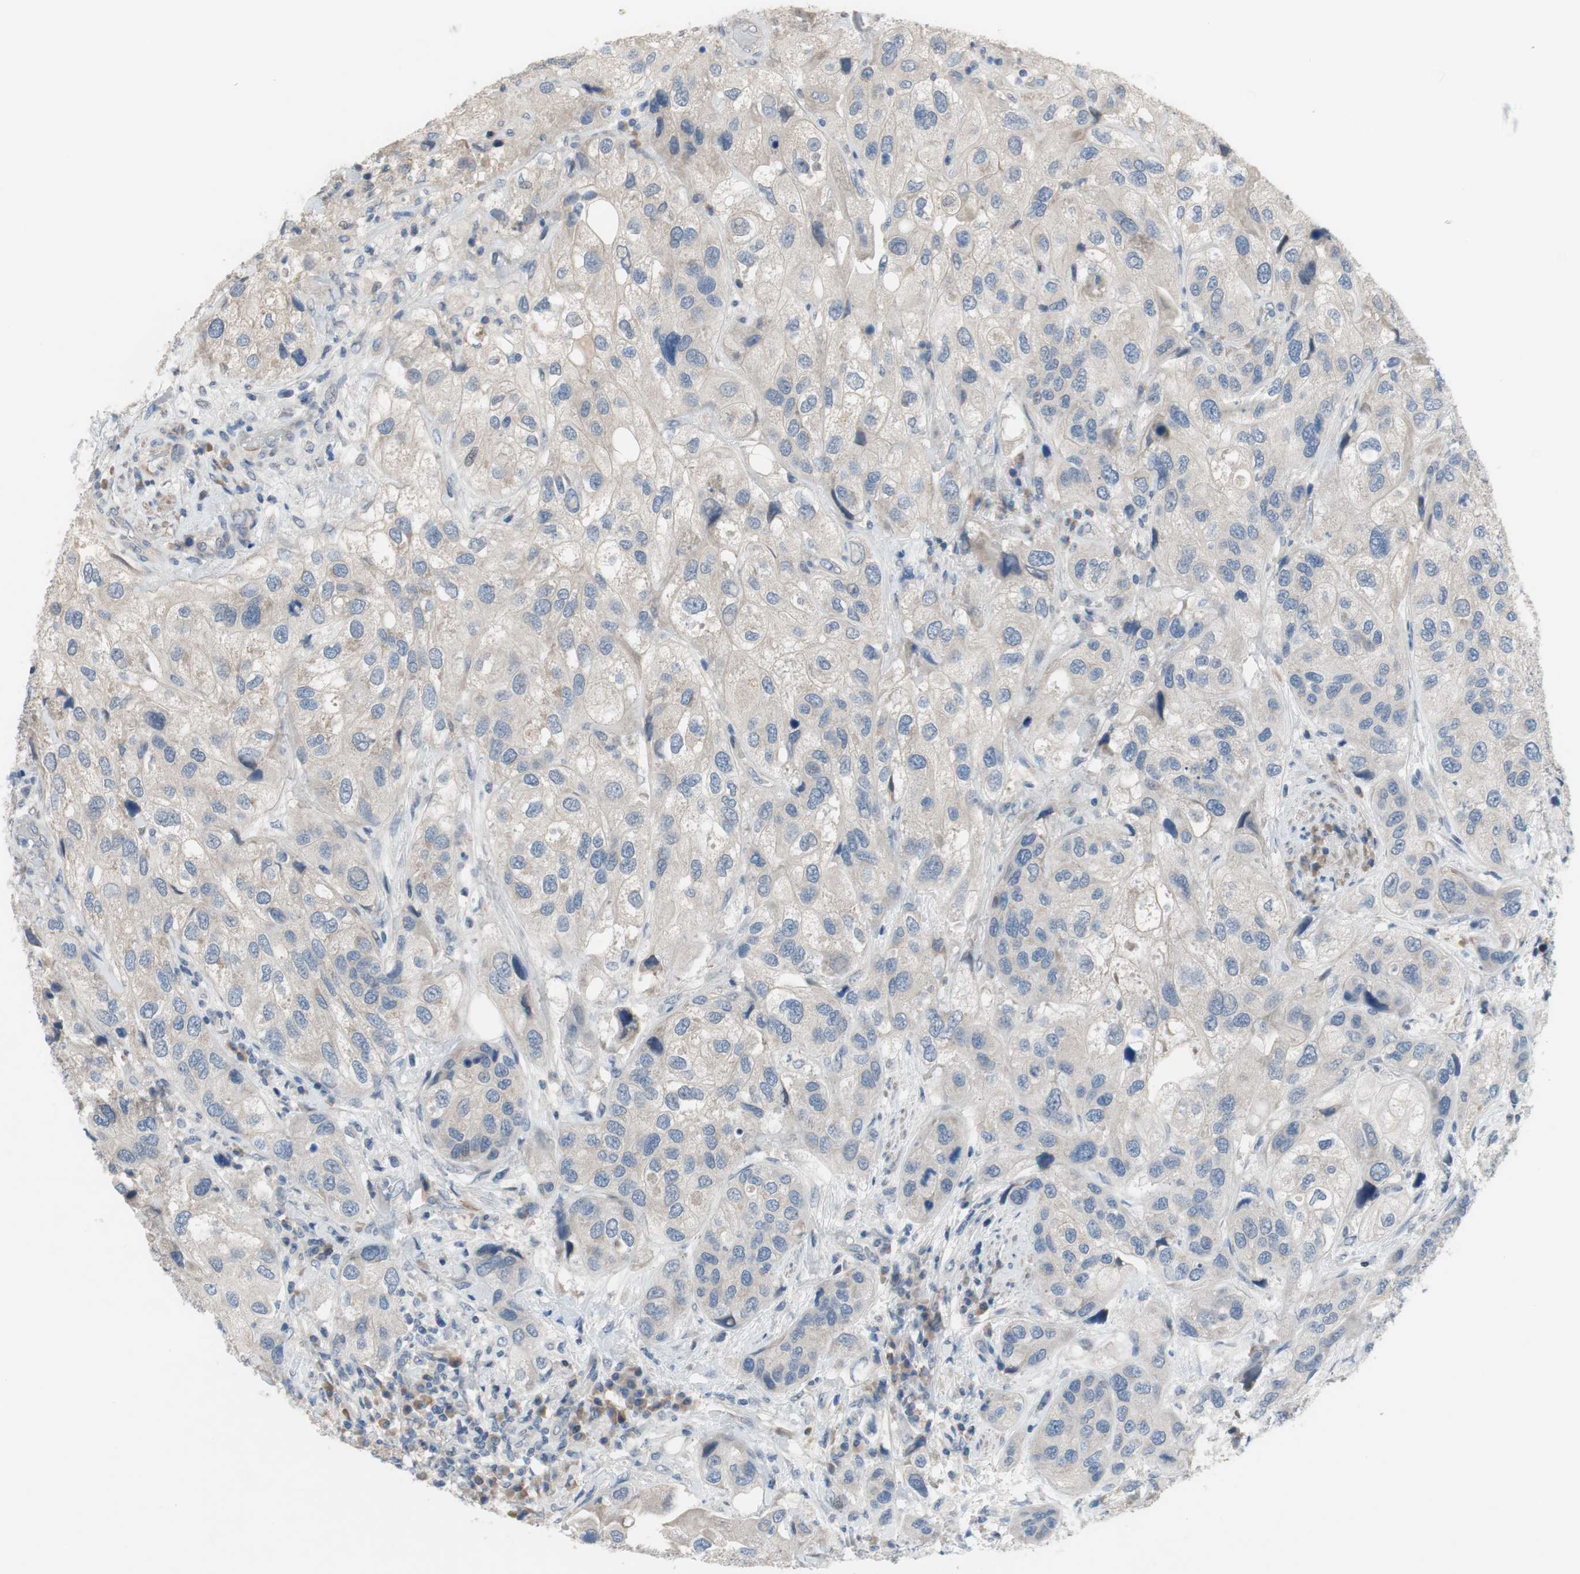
{"staining": {"intensity": "negative", "quantity": "none", "location": "none"}, "tissue": "urothelial cancer", "cell_type": "Tumor cells", "image_type": "cancer", "snomed": [{"axis": "morphology", "description": "Urothelial carcinoma, High grade"}, {"axis": "topography", "description": "Urinary bladder"}], "caption": "IHC of urothelial cancer demonstrates no staining in tumor cells.", "gene": "TACR3", "patient": {"sex": "female", "age": 64}}